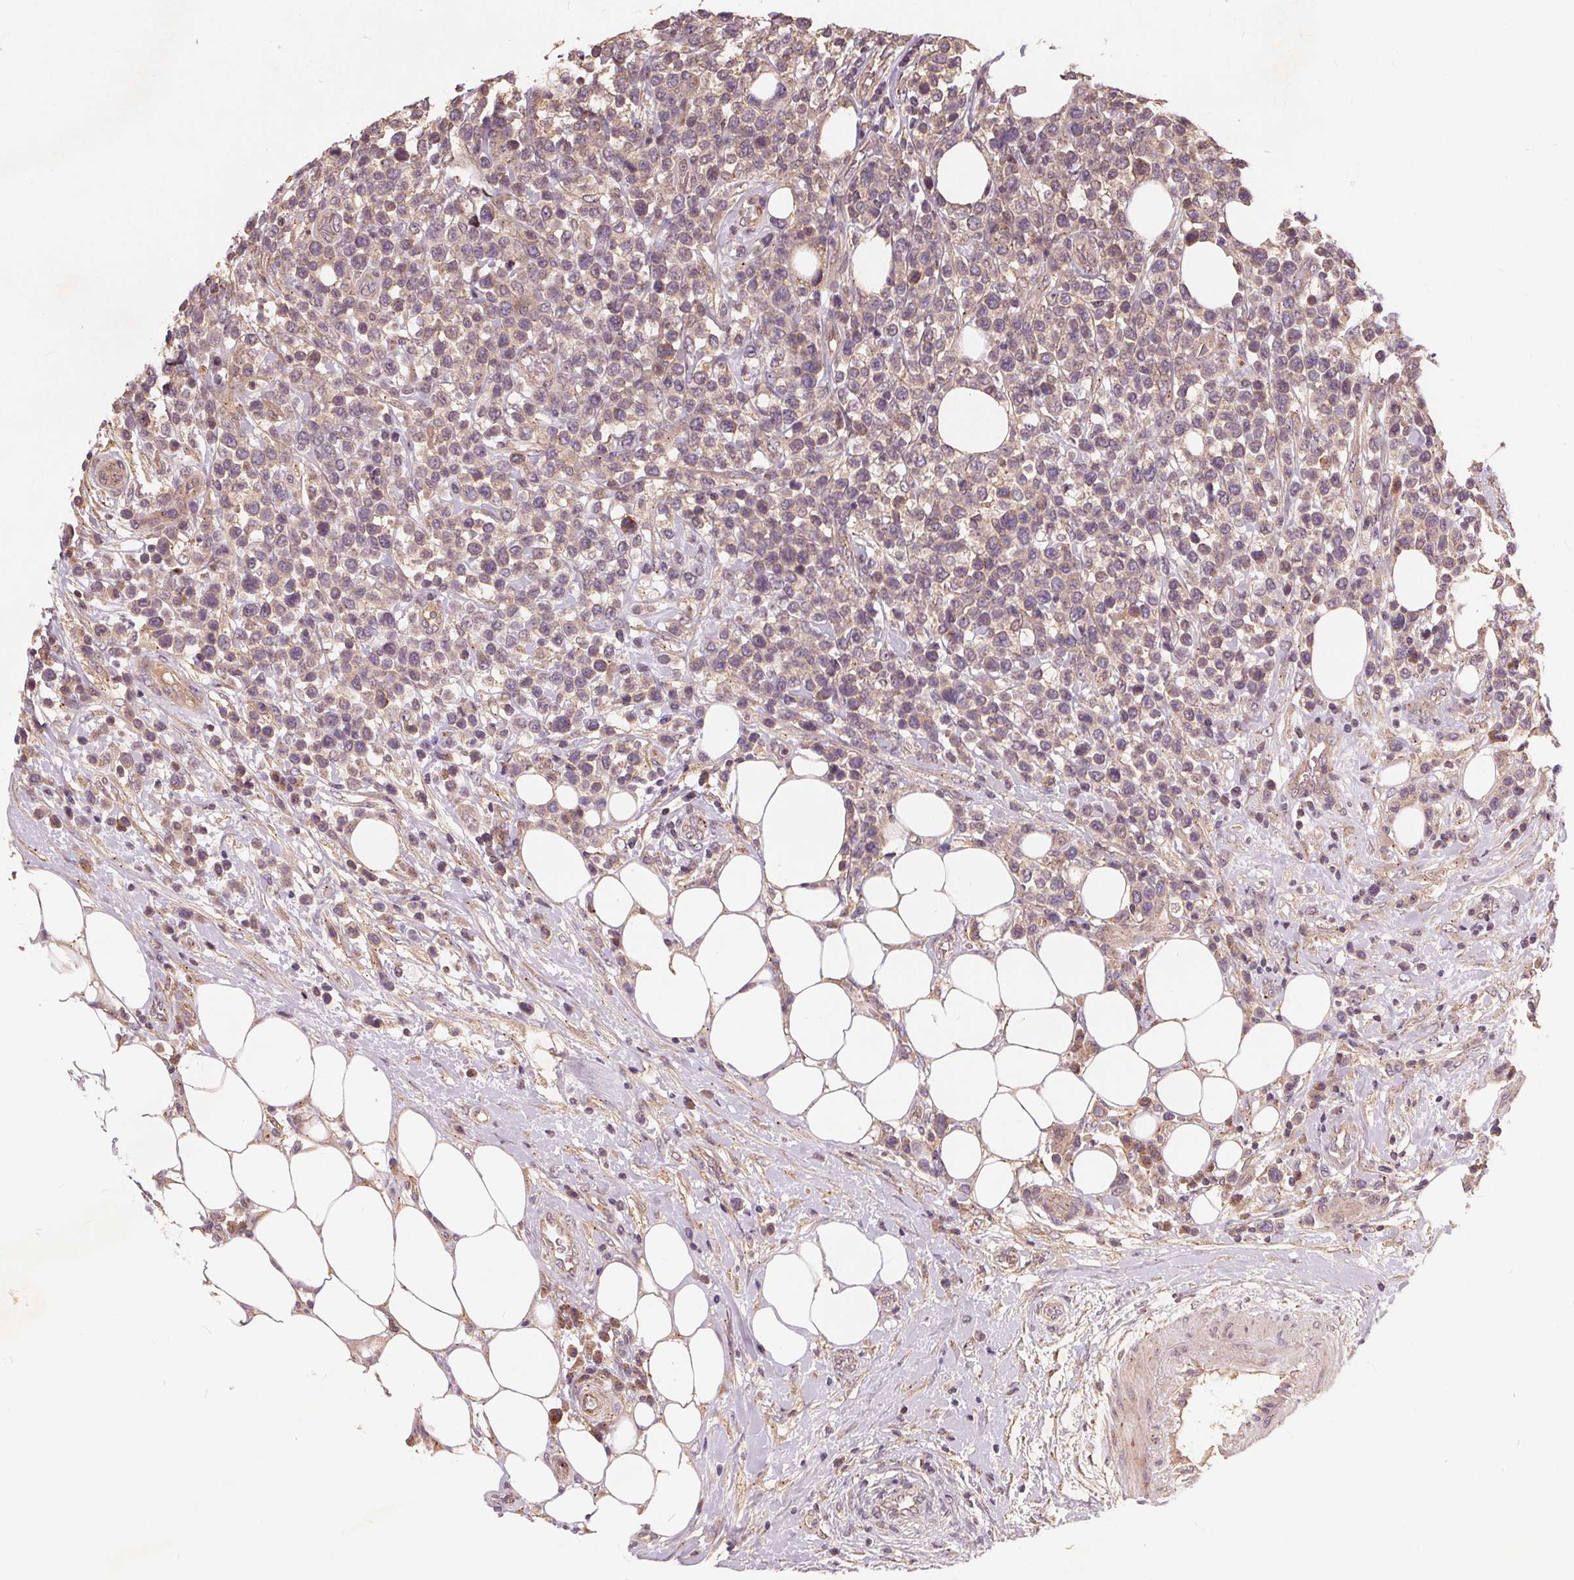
{"staining": {"intensity": "weak", "quantity": "<25%", "location": "cytoplasmic/membranous"}, "tissue": "lymphoma", "cell_type": "Tumor cells", "image_type": "cancer", "snomed": [{"axis": "morphology", "description": "Malignant lymphoma, non-Hodgkin's type, High grade"}, {"axis": "topography", "description": "Soft tissue"}], "caption": "Immunohistochemical staining of lymphoma exhibits no significant expression in tumor cells.", "gene": "CSNK1G2", "patient": {"sex": "female", "age": 56}}